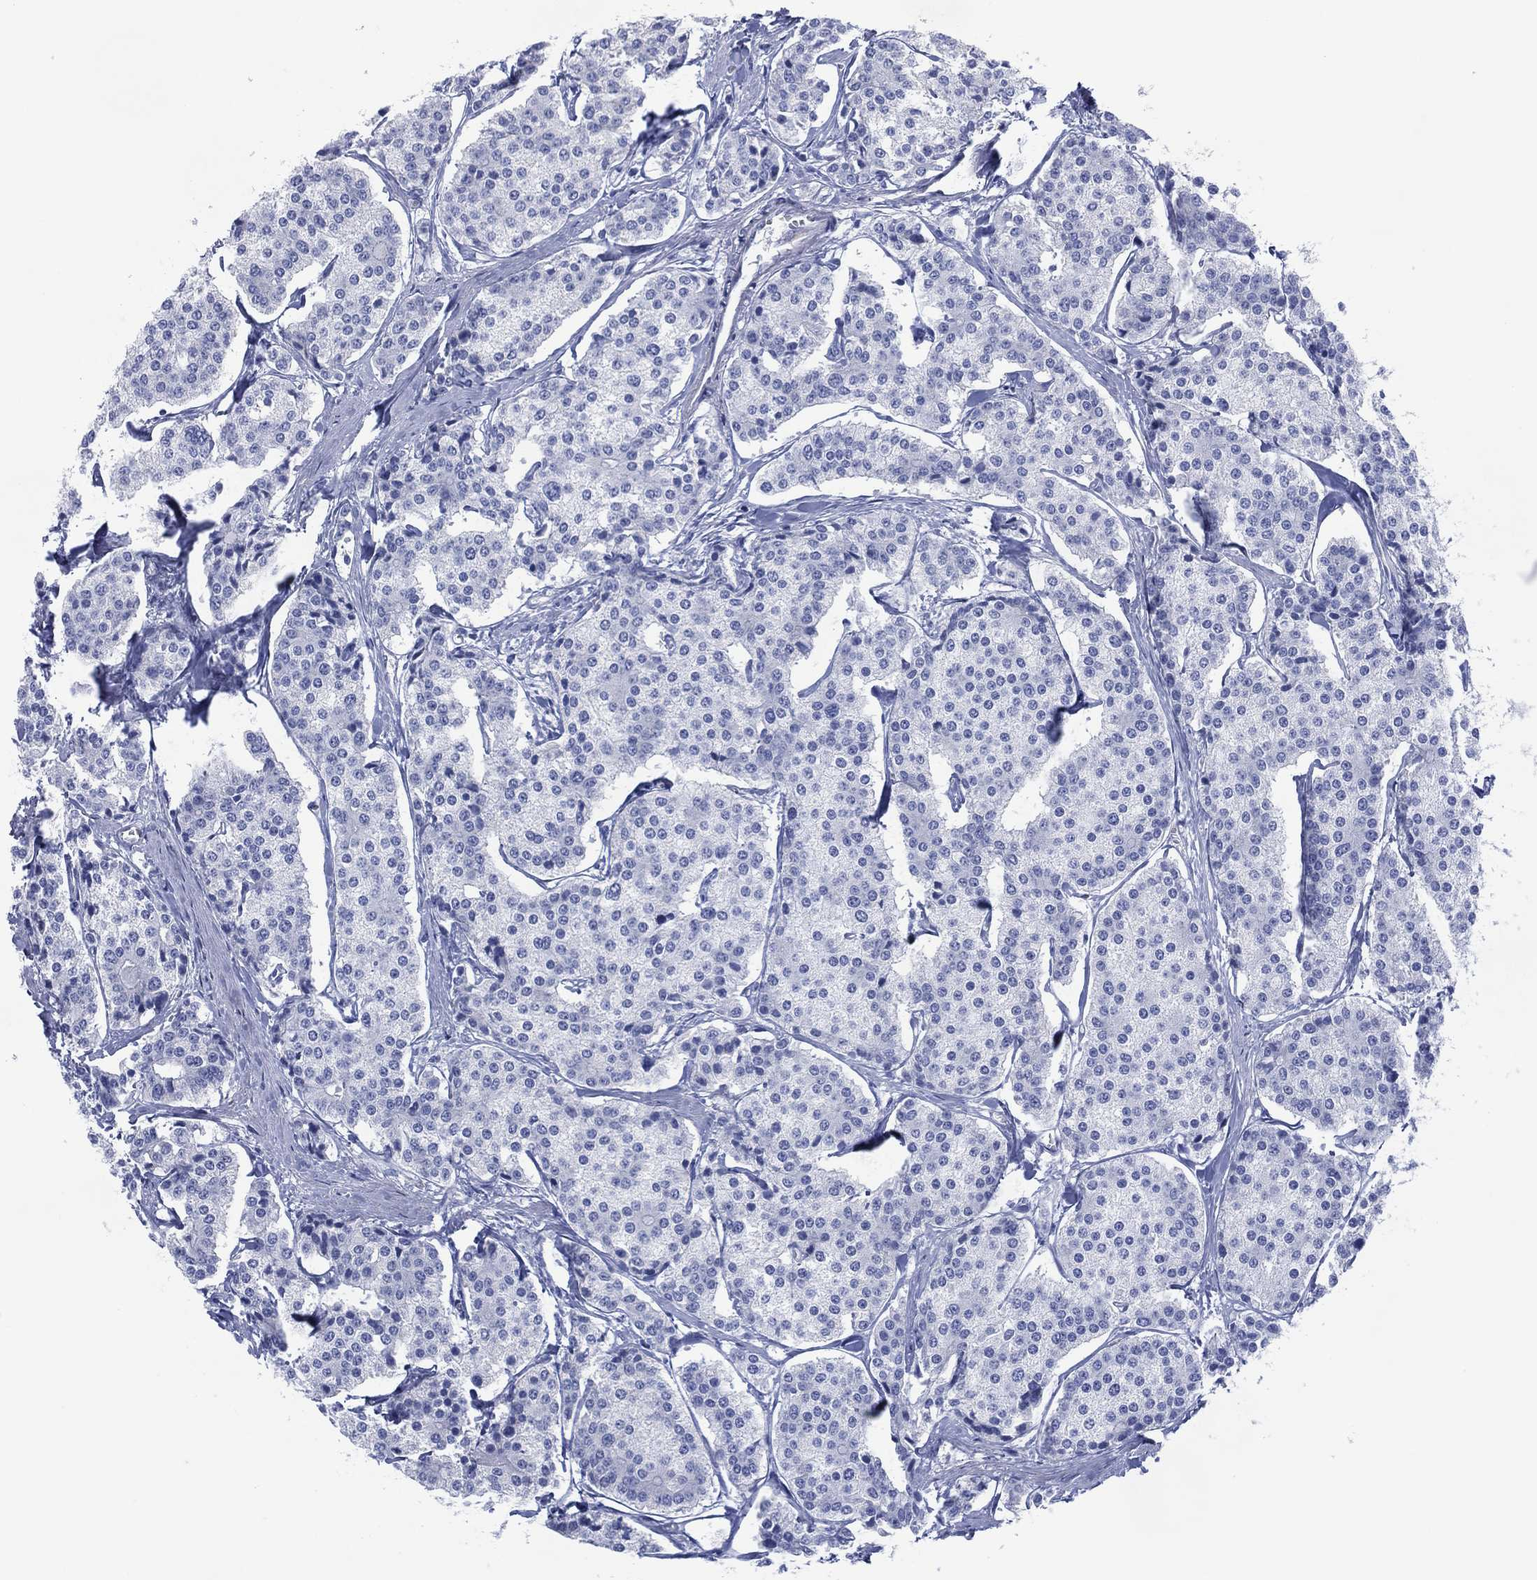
{"staining": {"intensity": "negative", "quantity": "none", "location": "none"}, "tissue": "carcinoid", "cell_type": "Tumor cells", "image_type": "cancer", "snomed": [{"axis": "morphology", "description": "Carcinoid, malignant, NOS"}, {"axis": "topography", "description": "Small intestine"}], "caption": "A photomicrograph of malignant carcinoid stained for a protein reveals no brown staining in tumor cells.", "gene": "DDI1", "patient": {"sex": "female", "age": 65}}